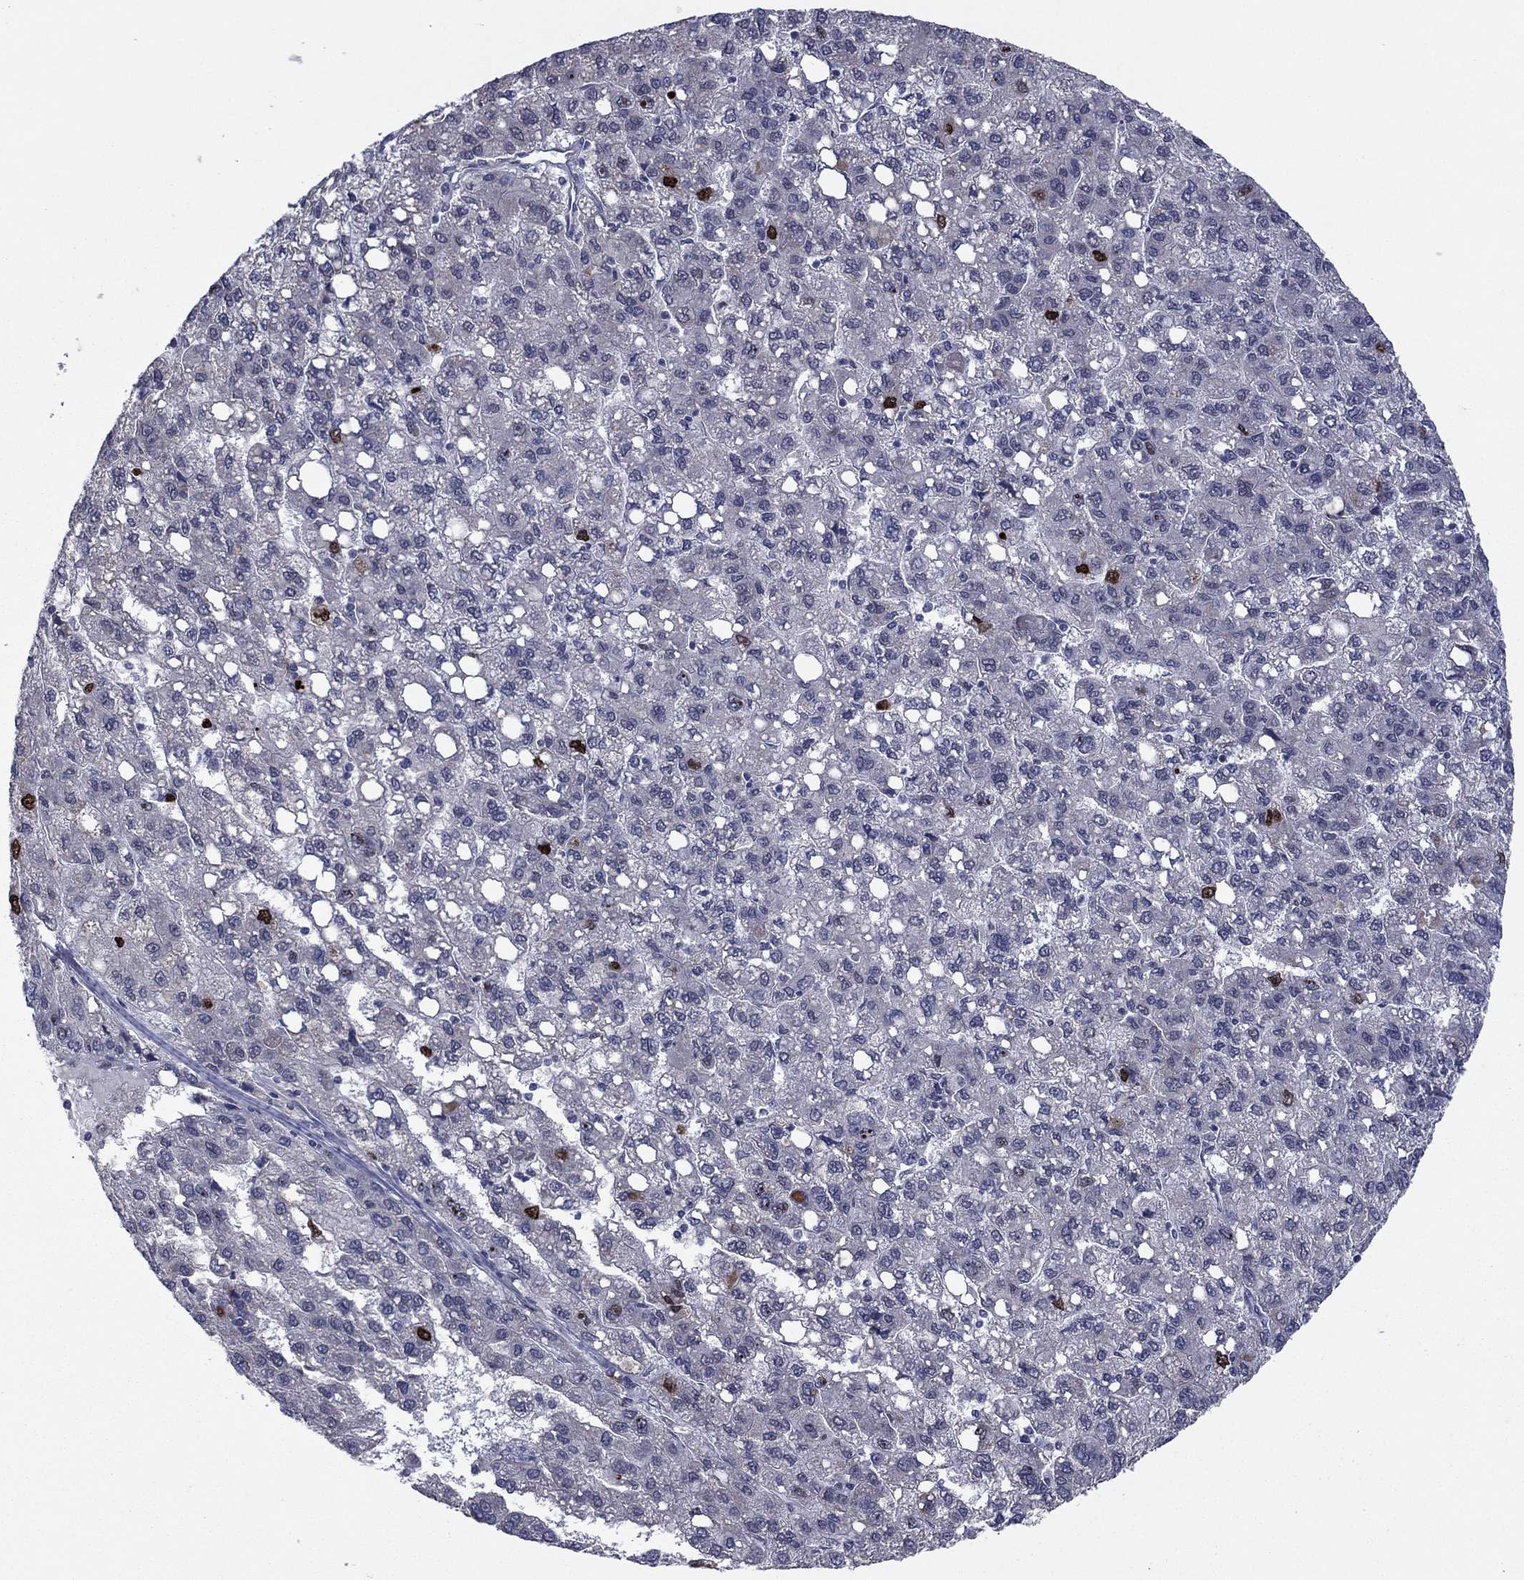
{"staining": {"intensity": "strong", "quantity": "<25%", "location": "nuclear"}, "tissue": "liver cancer", "cell_type": "Tumor cells", "image_type": "cancer", "snomed": [{"axis": "morphology", "description": "Carcinoma, Hepatocellular, NOS"}, {"axis": "topography", "description": "Liver"}], "caption": "A histopathology image of liver hepatocellular carcinoma stained for a protein demonstrates strong nuclear brown staining in tumor cells.", "gene": "CDCA5", "patient": {"sex": "female", "age": 82}}